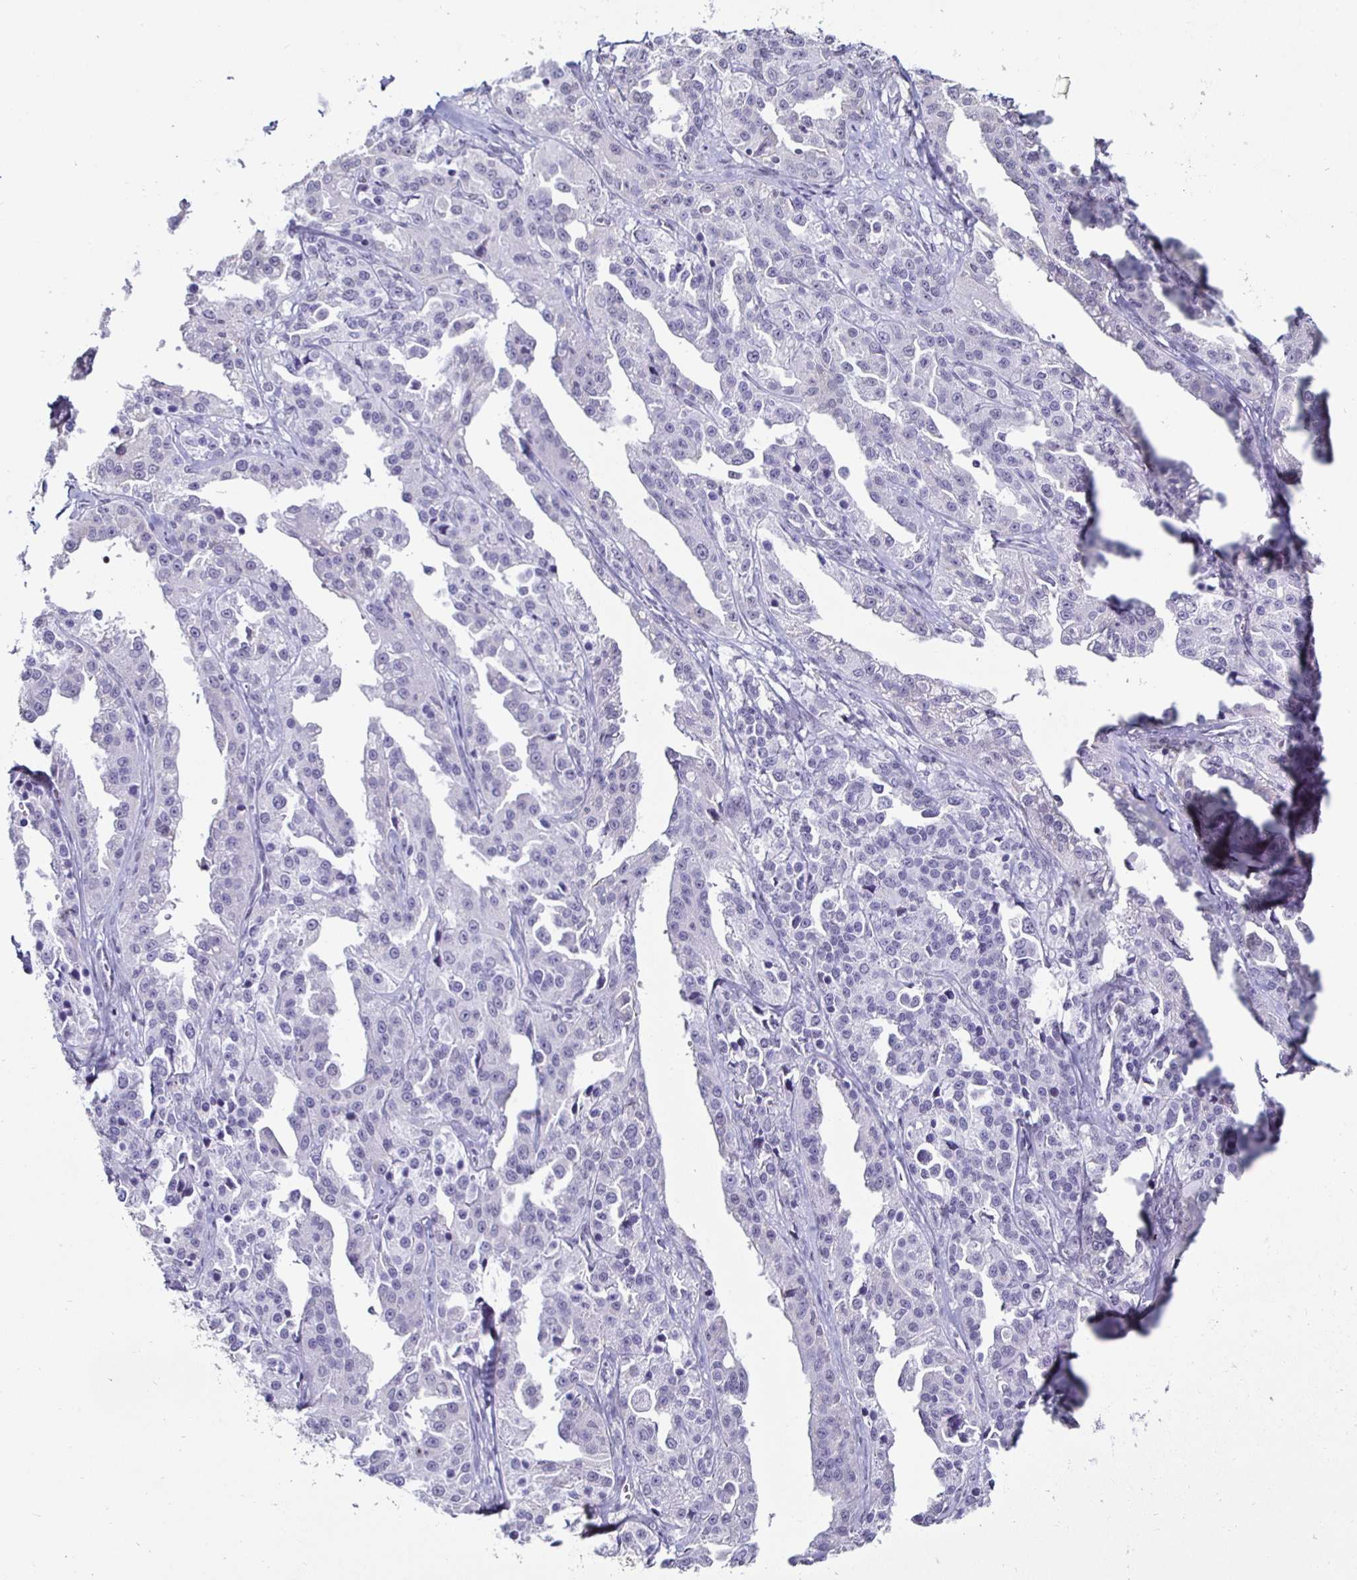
{"staining": {"intensity": "weak", "quantity": "<25%", "location": "nuclear"}, "tissue": "ovarian cancer", "cell_type": "Tumor cells", "image_type": "cancer", "snomed": [{"axis": "morphology", "description": "Cystadenocarcinoma, serous, NOS"}, {"axis": "topography", "description": "Ovary"}], "caption": "DAB (3,3'-diaminobenzidine) immunohistochemical staining of serous cystadenocarcinoma (ovarian) displays no significant staining in tumor cells. (DAB (3,3'-diaminobenzidine) immunohistochemistry (IHC), high magnification).", "gene": "DDX39B", "patient": {"sex": "female", "age": 75}}